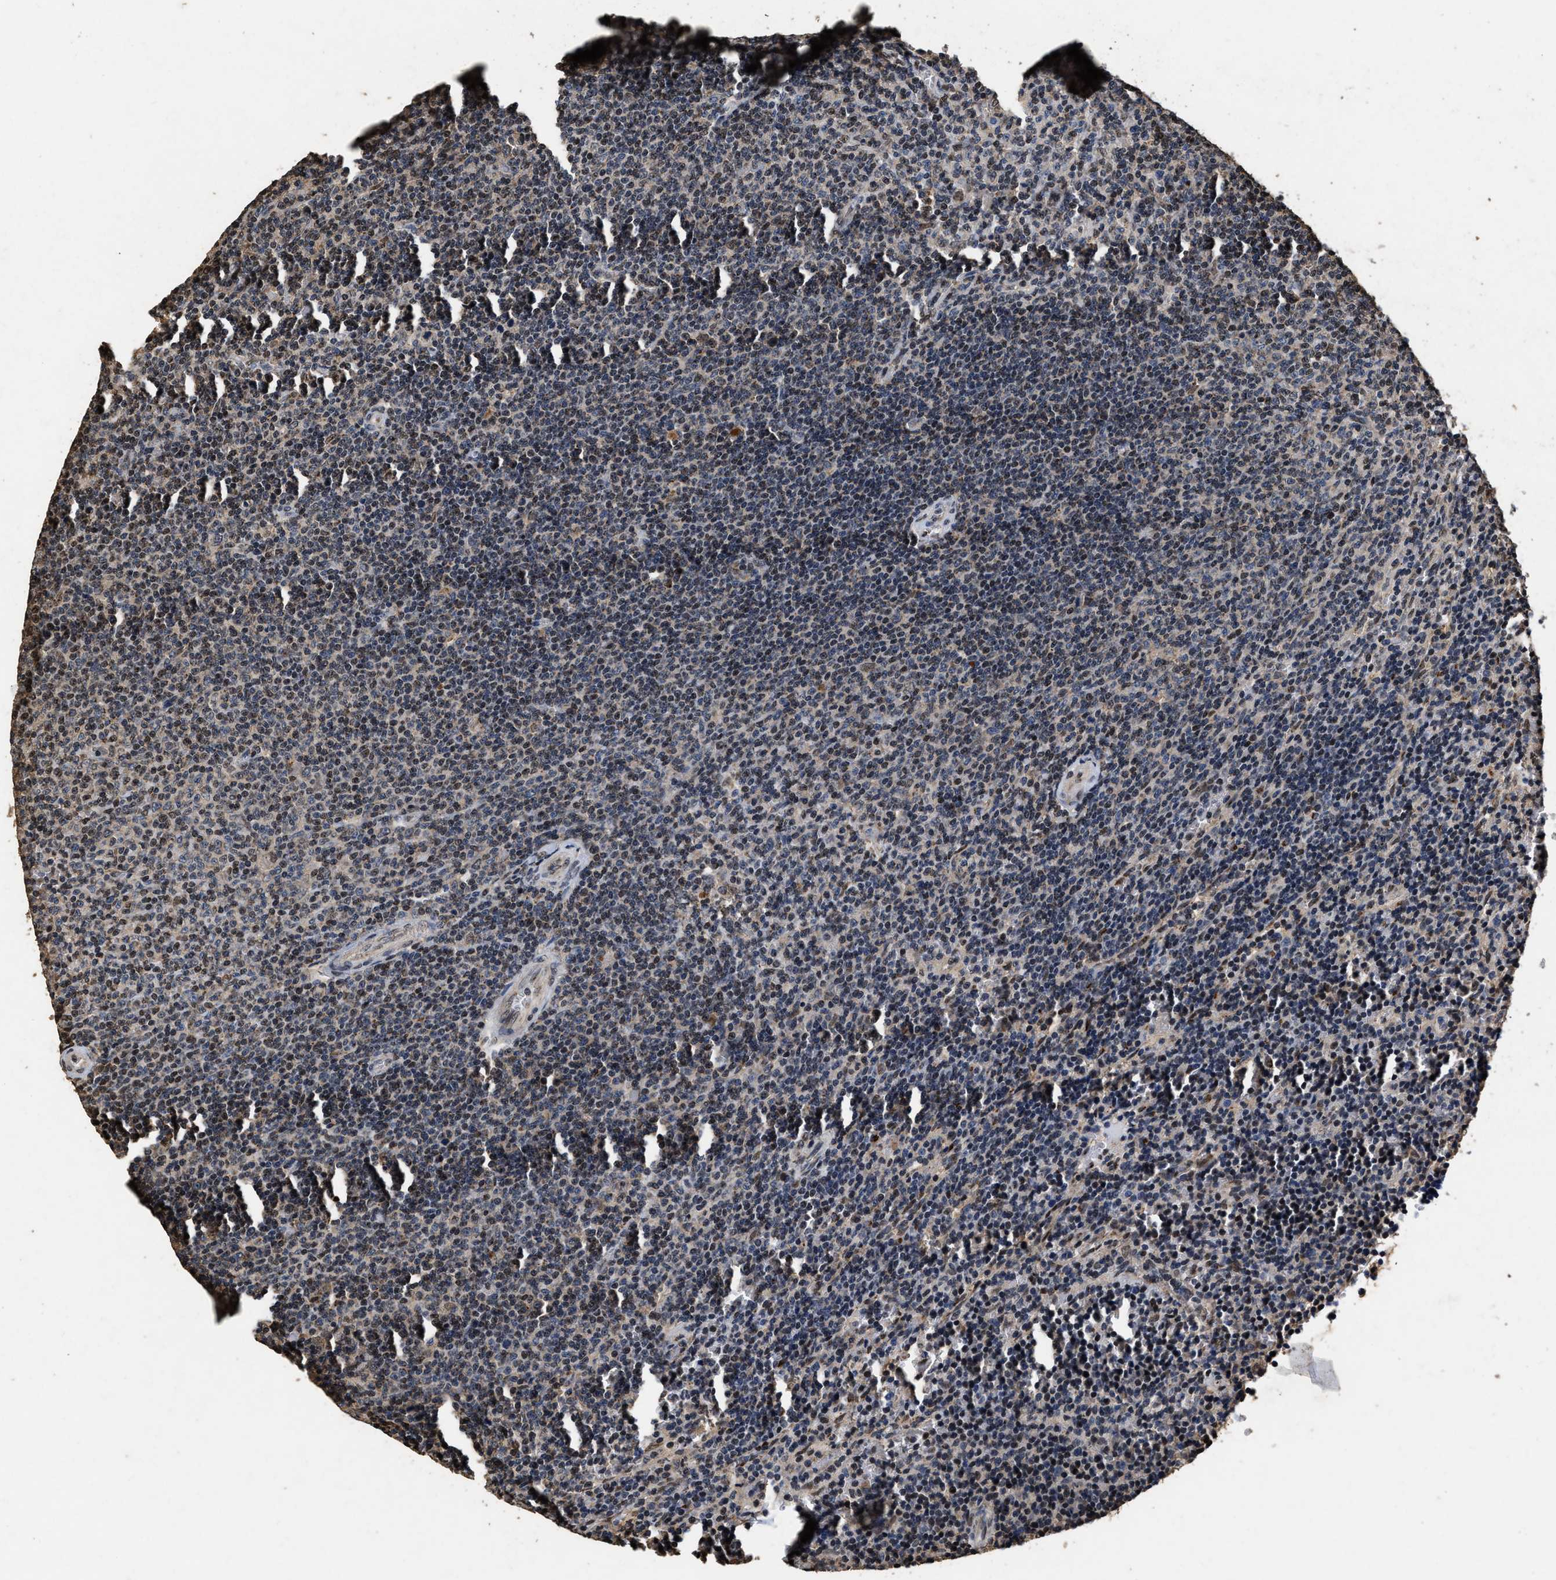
{"staining": {"intensity": "weak", "quantity": "25%-75%", "location": "nuclear"}, "tissue": "lymphoma", "cell_type": "Tumor cells", "image_type": "cancer", "snomed": [{"axis": "morphology", "description": "Malignant lymphoma, non-Hodgkin's type, Low grade"}, {"axis": "topography", "description": "Spleen"}], "caption": "Protein positivity by immunohistochemistry displays weak nuclear expression in approximately 25%-75% of tumor cells in low-grade malignant lymphoma, non-Hodgkin's type. (Brightfield microscopy of DAB IHC at high magnification).", "gene": "TPST2", "patient": {"sex": "female", "age": 50}}